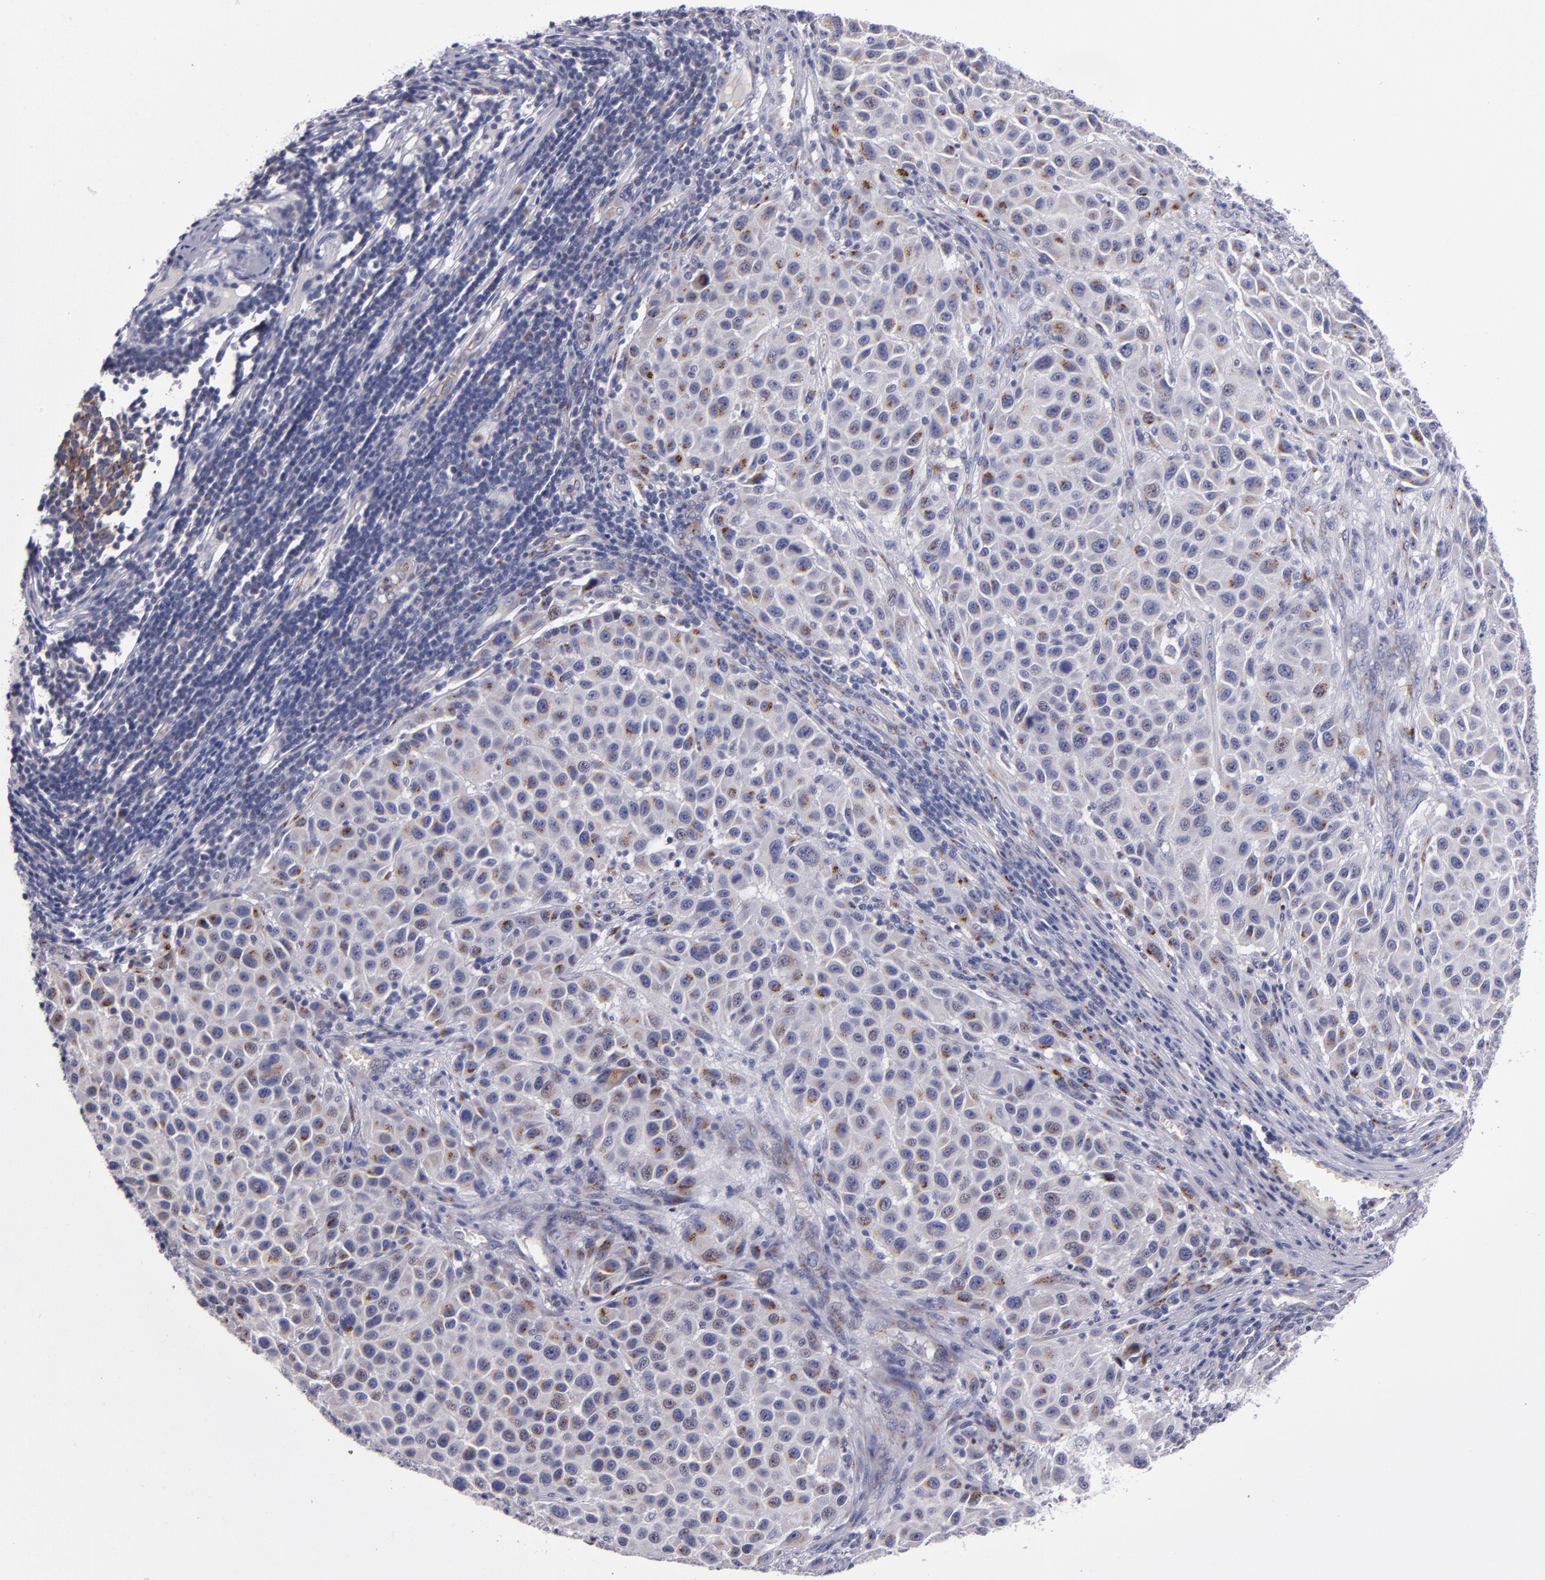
{"staining": {"intensity": "moderate", "quantity": "25%-75%", "location": "cytoplasmic/membranous"}, "tissue": "melanoma", "cell_type": "Tumor cells", "image_type": "cancer", "snomed": [{"axis": "morphology", "description": "Malignant melanoma, Metastatic site"}, {"axis": "topography", "description": "Lymph node"}], "caption": "The micrograph reveals staining of melanoma, revealing moderate cytoplasmic/membranous protein expression (brown color) within tumor cells.", "gene": "RAB41", "patient": {"sex": "male", "age": 61}}